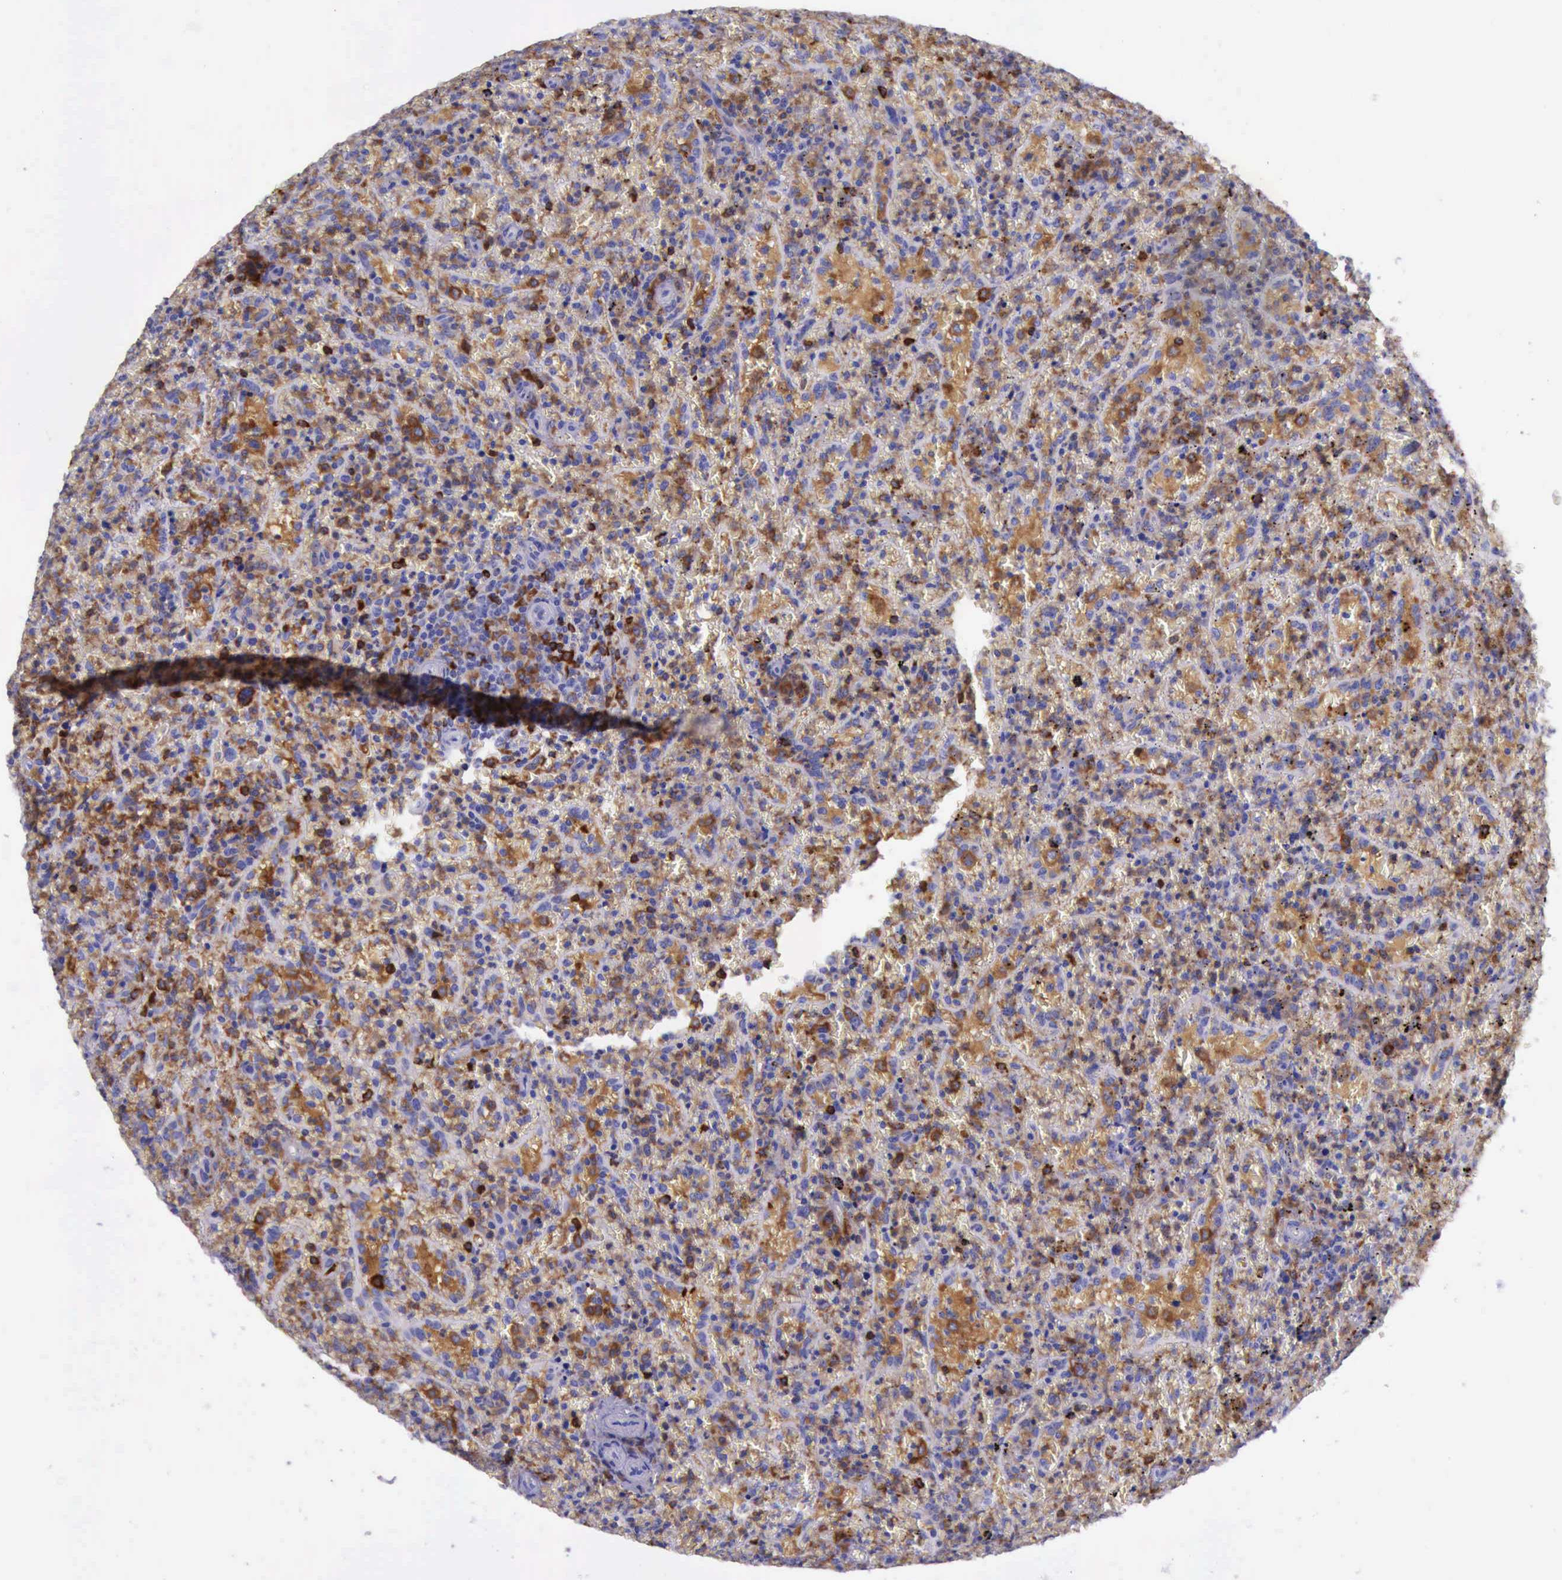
{"staining": {"intensity": "moderate", "quantity": "<25%", "location": "cytoplasmic/membranous"}, "tissue": "lymphoma", "cell_type": "Tumor cells", "image_type": "cancer", "snomed": [{"axis": "morphology", "description": "Malignant lymphoma, non-Hodgkin's type, High grade"}, {"axis": "topography", "description": "Spleen"}, {"axis": "topography", "description": "Lymph node"}], "caption": "The immunohistochemical stain shows moderate cytoplasmic/membranous positivity in tumor cells of lymphoma tissue. The protein of interest is shown in brown color, while the nuclei are stained blue.", "gene": "BTK", "patient": {"sex": "female", "age": 70}}